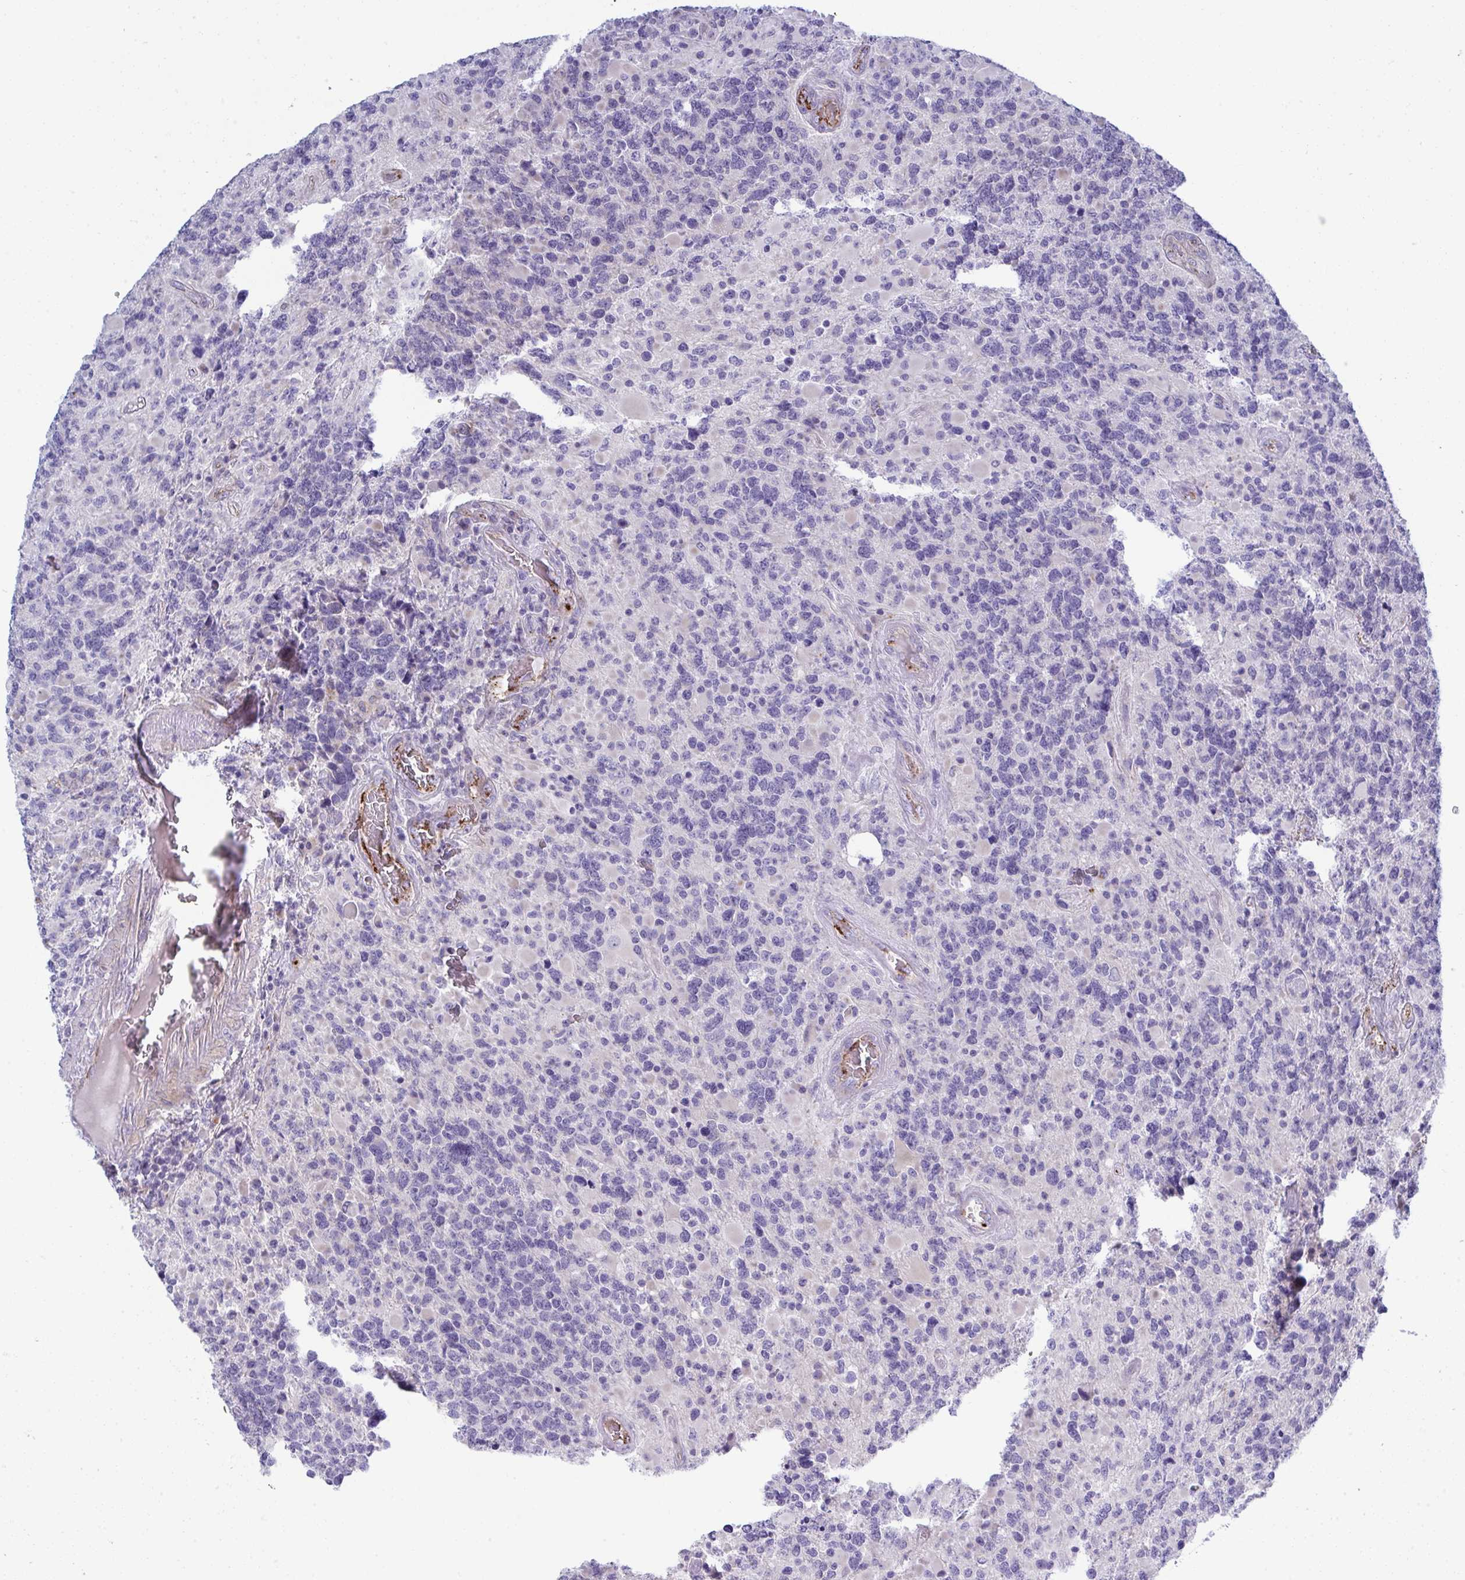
{"staining": {"intensity": "negative", "quantity": "none", "location": "none"}, "tissue": "glioma", "cell_type": "Tumor cells", "image_type": "cancer", "snomed": [{"axis": "morphology", "description": "Glioma, malignant, High grade"}, {"axis": "topography", "description": "Brain"}], "caption": "A high-resolution photomicrograph shows IHC staining of glioma, which displays no significant expression in tumor cells.", "gene": "TOR1AIP2", "patient": {"sex": "female", "age": 40}}